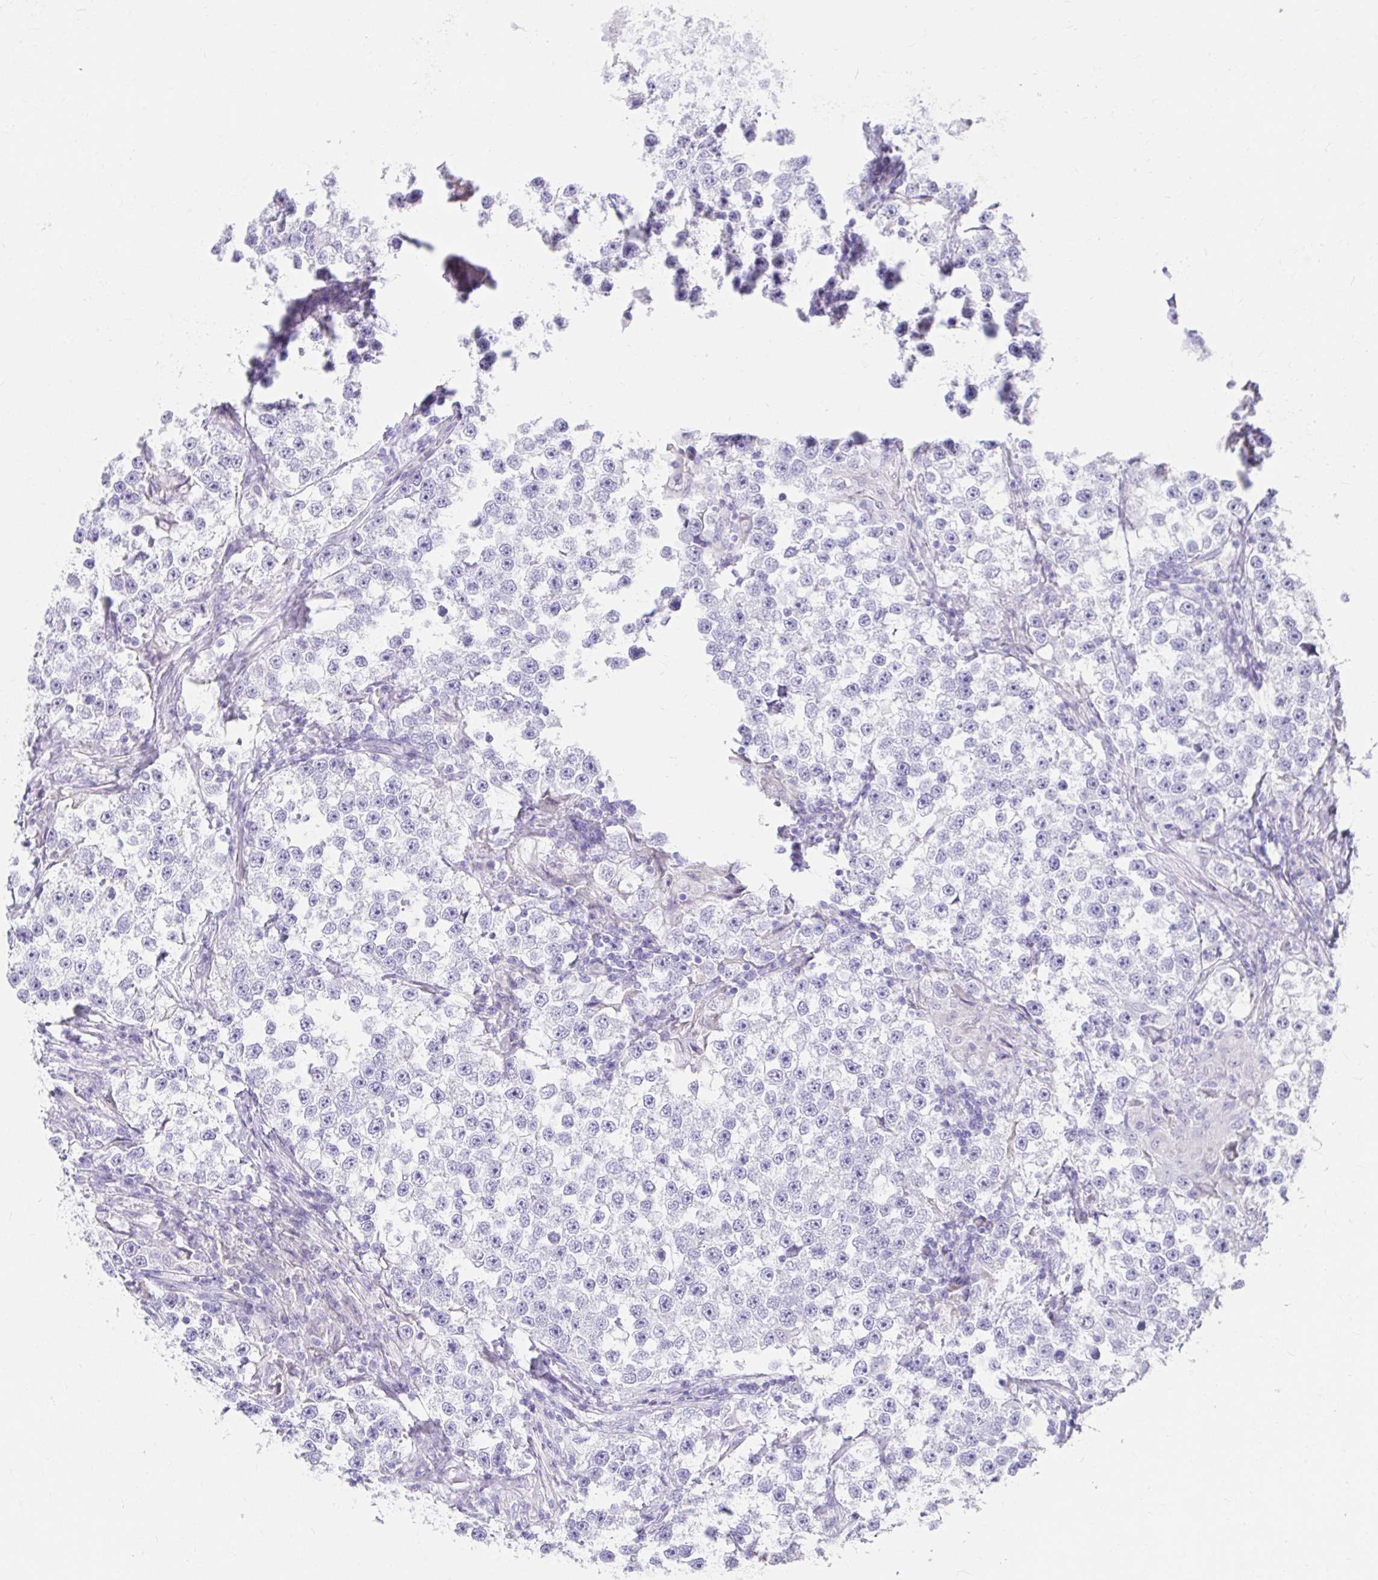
{"staining": {"intensity": "negative", "quantity": "none", "location": "none"}, "tissue": "testis cancer", "cell_type": "Tumor cells", "image_type": "cancer", "snomed": [{"axis": "morphology", "description": "Seminoma, NOS"}, {"axis": "topography", "description": "Testis"}], "caption": "Immunohistochemical staining of seminoma (testis) exhibits no significant expression in tumor cells. (DAB immunohistochemistry (IHC) visualized using brightfield microscopy, high magnification).", "gene": "VGLL1", "patient": {"sex": "male", "age": 46}}